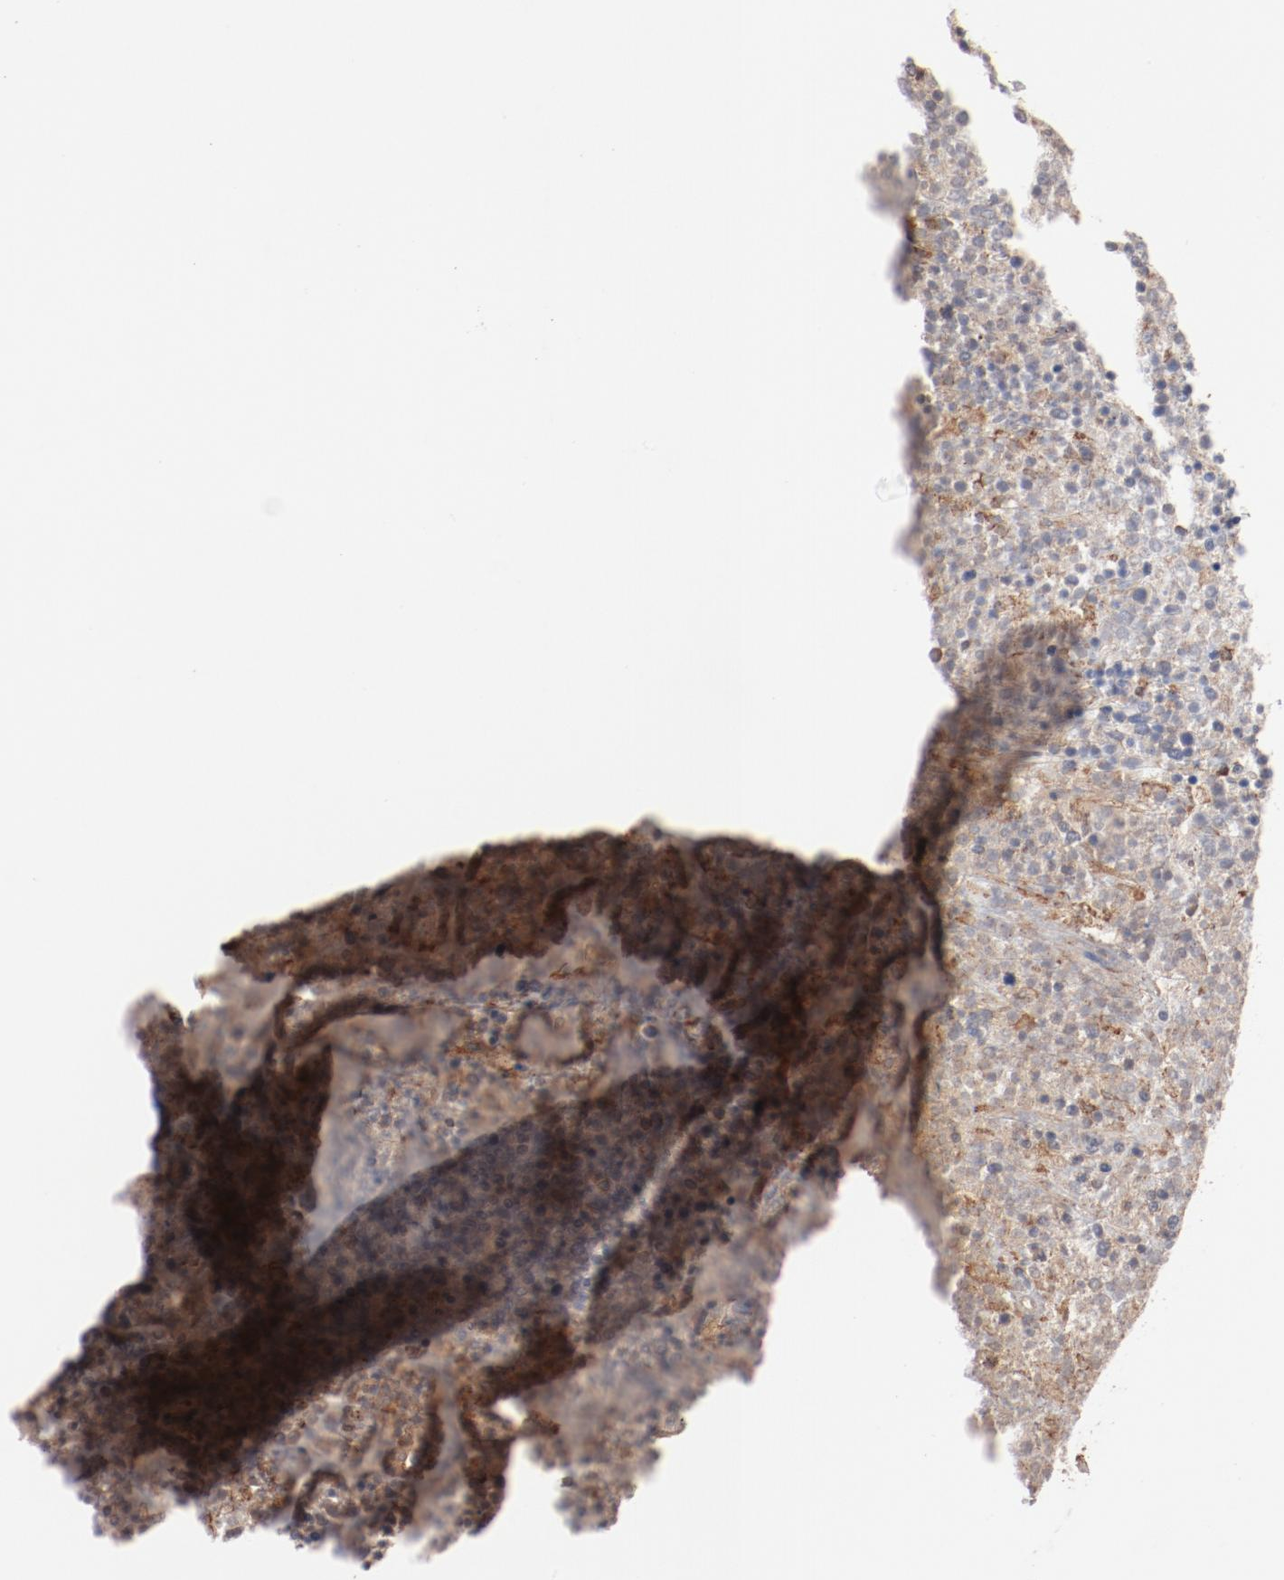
{"staining": {"intensity": "moderate", "quantity": ">75%", "location": "cytoplasmic/membranous"}, "tissue": "lymphoma", "cell_type": "Tumor cells", "image_type": "cancer", "snomed": [{"axis": "morphology", "description": "Malignant lymphoma, non-Hodgkin's type, High grade"}, {"axis": "topography", "description": "Lymph node"}], "caption": "Approximately >75% of tumor cells in human high-grade malignant lymphoma, non-Hodgkin's type demonstrate moderate cytoplasmic/membranous protein expression as visualized by brown immunohistochemical staining.", "gene": "PITPNM2", "patient": {"sex": "female", "age": 73}}